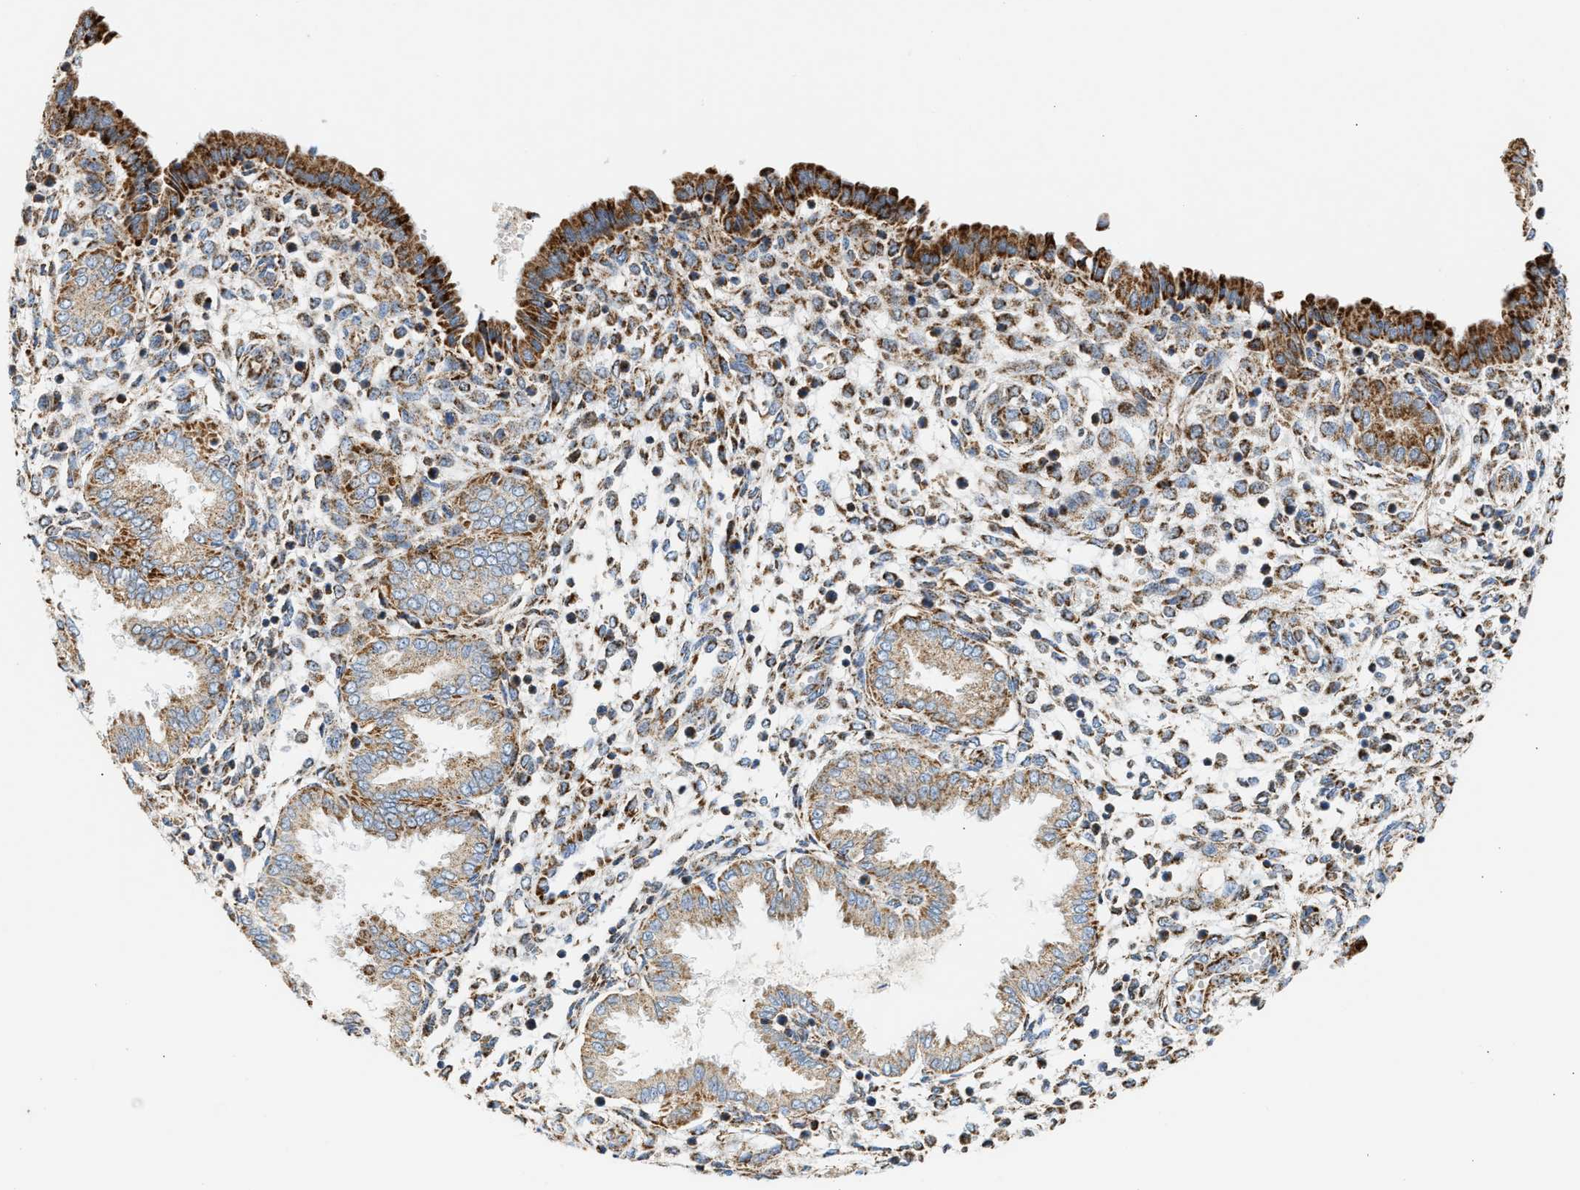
{"staining": {"intensity": "moderate", "quantity": ">75%", "location": "cytoplasmic/membranous"}, "tissue": "endometrium", "cell_type": "Cells in endometrial stroma", "image_type": "normal", "snomed": [{"axis": "morphology", "description": "Normal tissue, NOS"}, {"axis": "topography", "description": "Endometrium"}], "caption": "DAB immunohistochemical staining of benign human endometrium reveals moderate cytoplasmic/membranous protein expression in approximately >75% of cells in endometrial stroma. (DAB = brown stain, brightfield microscopy at high magnification).", "gene": "OGDH", "patient": {"sex": "female", "age": 33}}